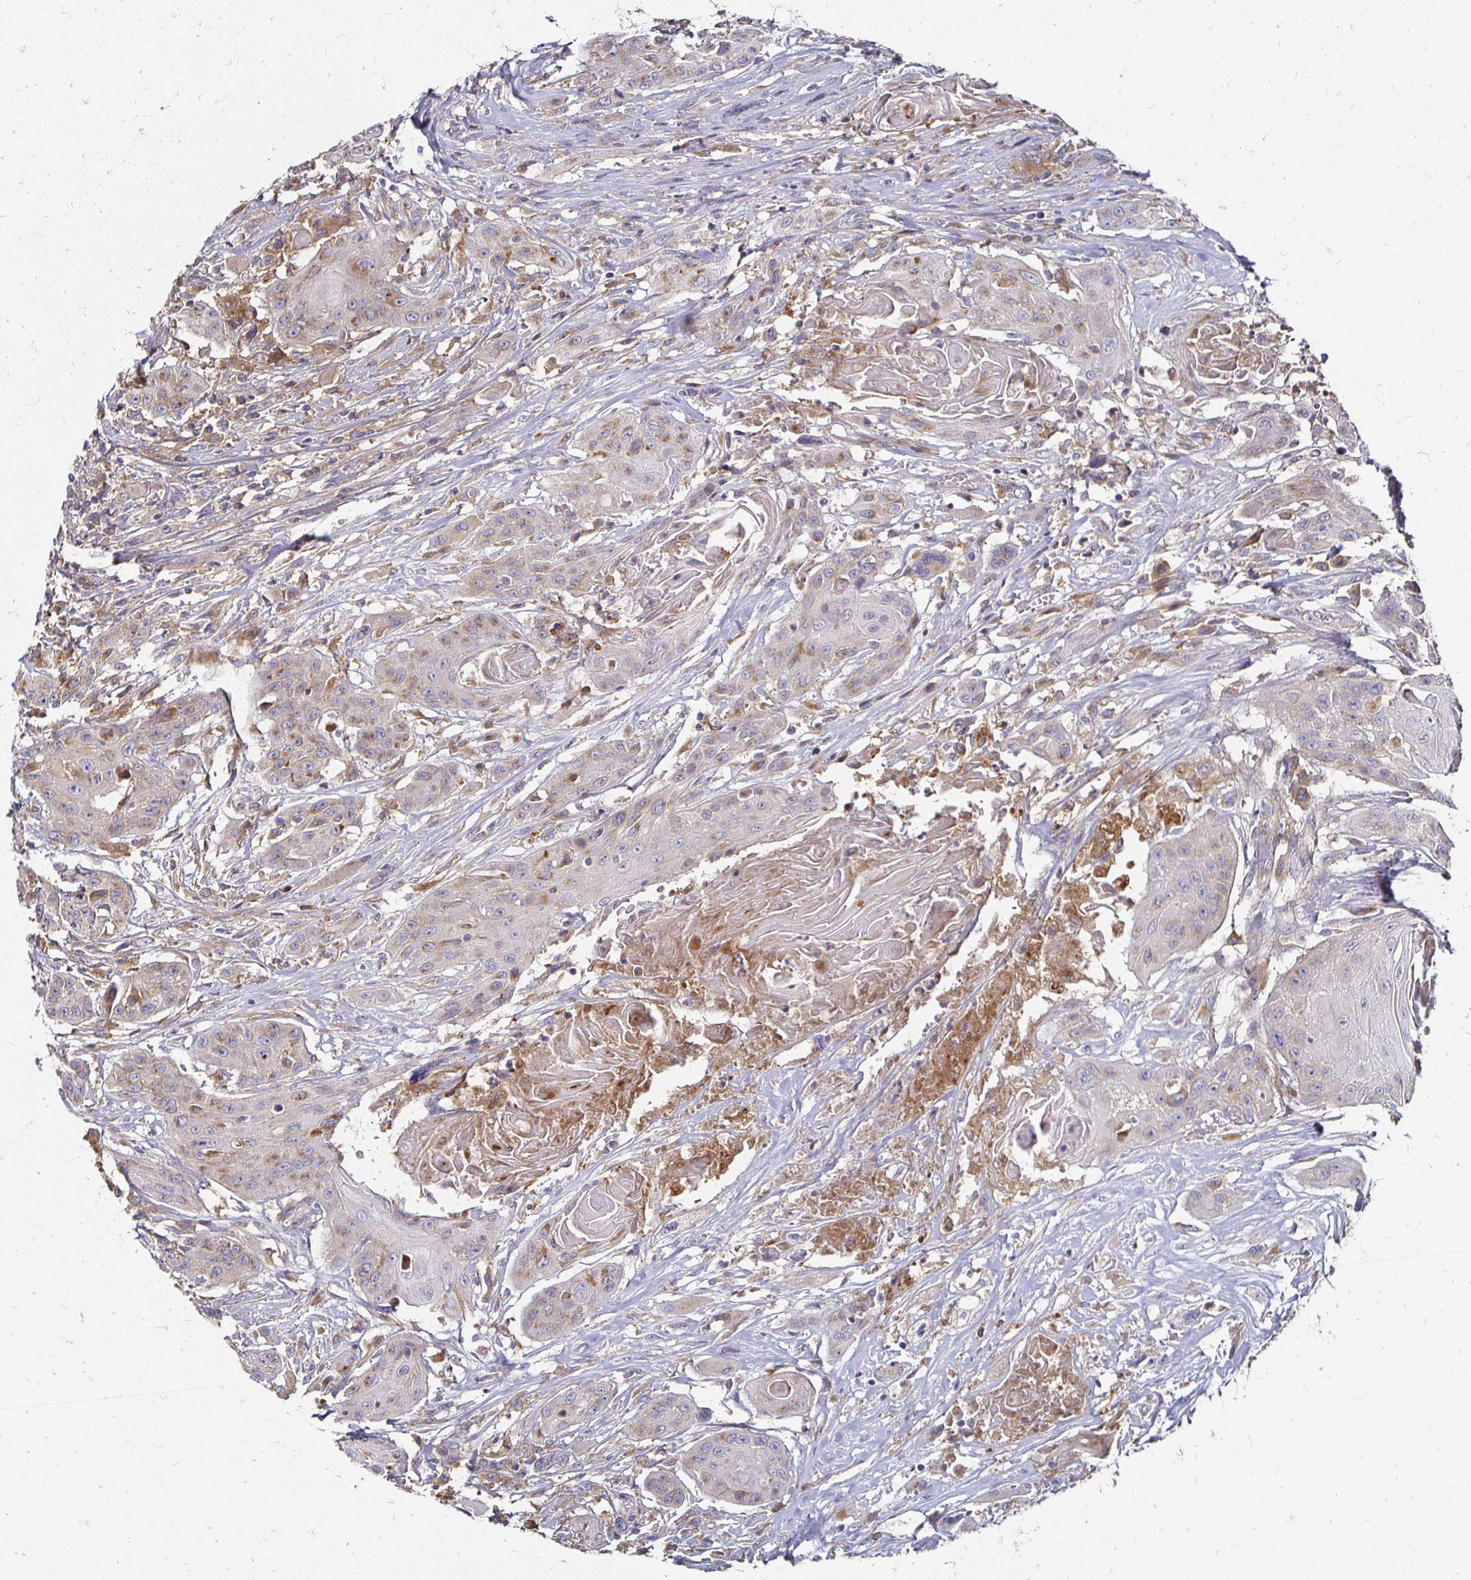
{"staining": {"intensity": "moderate", "quantity": "<25%", "location": "cytoplasmic/membranous"}, "tissue": "head and neck cancer", "cell_type": "Tumor cells", "image_type": "cancer", "snomed": [{"axis": "morphology", "description": "Squamous cell carcinoma, NOS"}, {"axis": "topography", "description": "Oral tissue"}, {"axis": "topography", "description": "Head-Neck"}, {"axis": "topography", "description": "Neck, NOS"}], "caption": "Brown immunohistochemical staining in head and neck squamous cell carcinoma demonstrates moderate cytoplasmic/membranous expression in approximately <25% of tumor cells.", "gene": "NCSTN", "patient": {"sex": "female", "age": 55}}